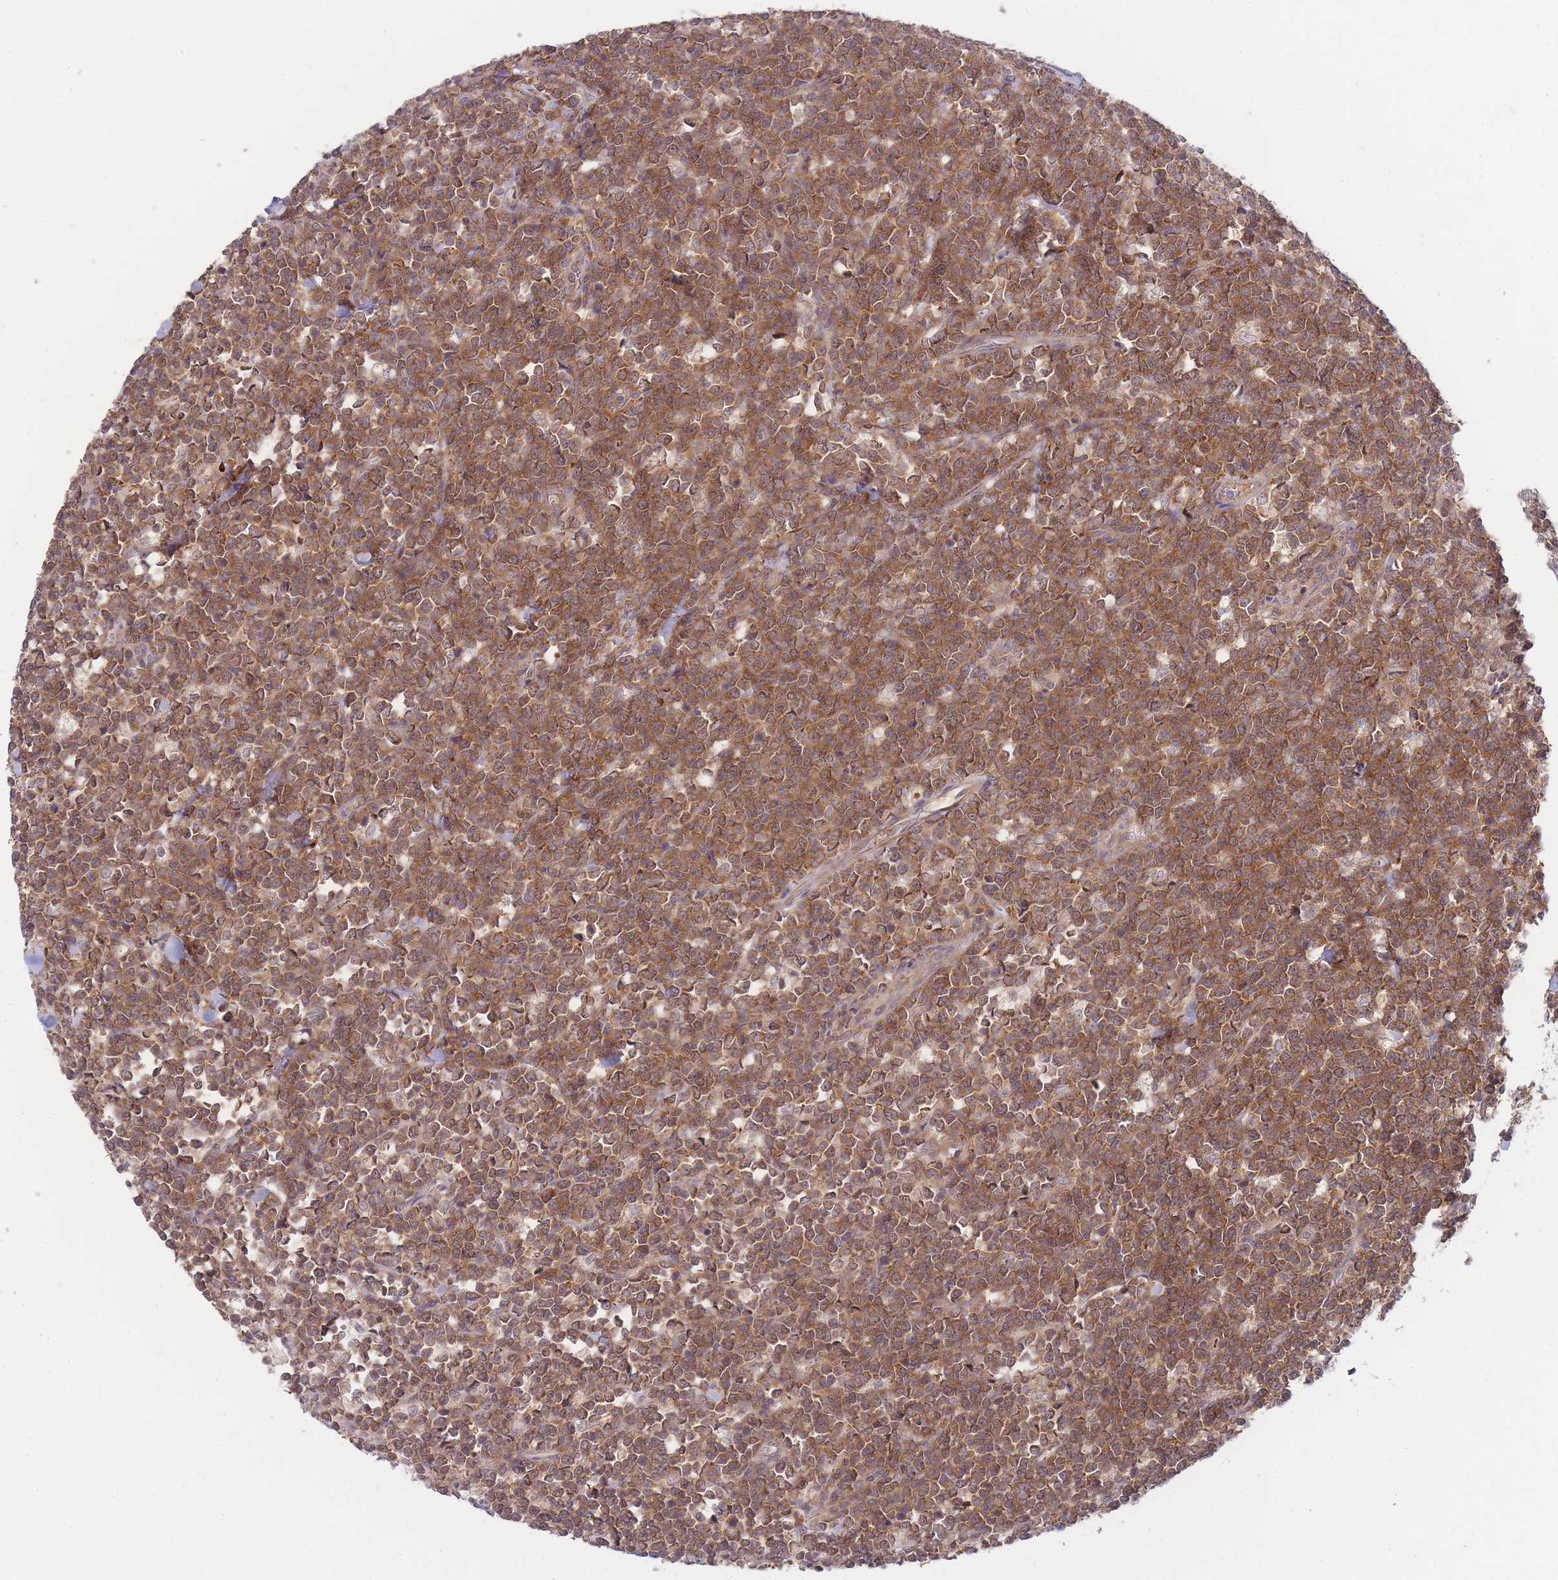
{"staining": {"intensity": "moderate", "quantity": ">75%", "location": "cytoplasmic/membranous"}, "tissue": "lymphoma", "cell_type": "Tumor cells", "image_type": "cancer", "snomed": [{"axis": "morphology", "description": "Malignant lymphoma, non-Hodgkin's type, High grade"}, {"axis": "topography", "description": "Small intestine"}], "caption": "Protein expression analysis of human high-grade malignant lymphoma, non-Hodgkin's type reveals moderate cytoplasmic/membranous staining in approximately >75% of tumor cells.", "gene": "PFDN6", "patient": {"sex": "male", "age": 8}}